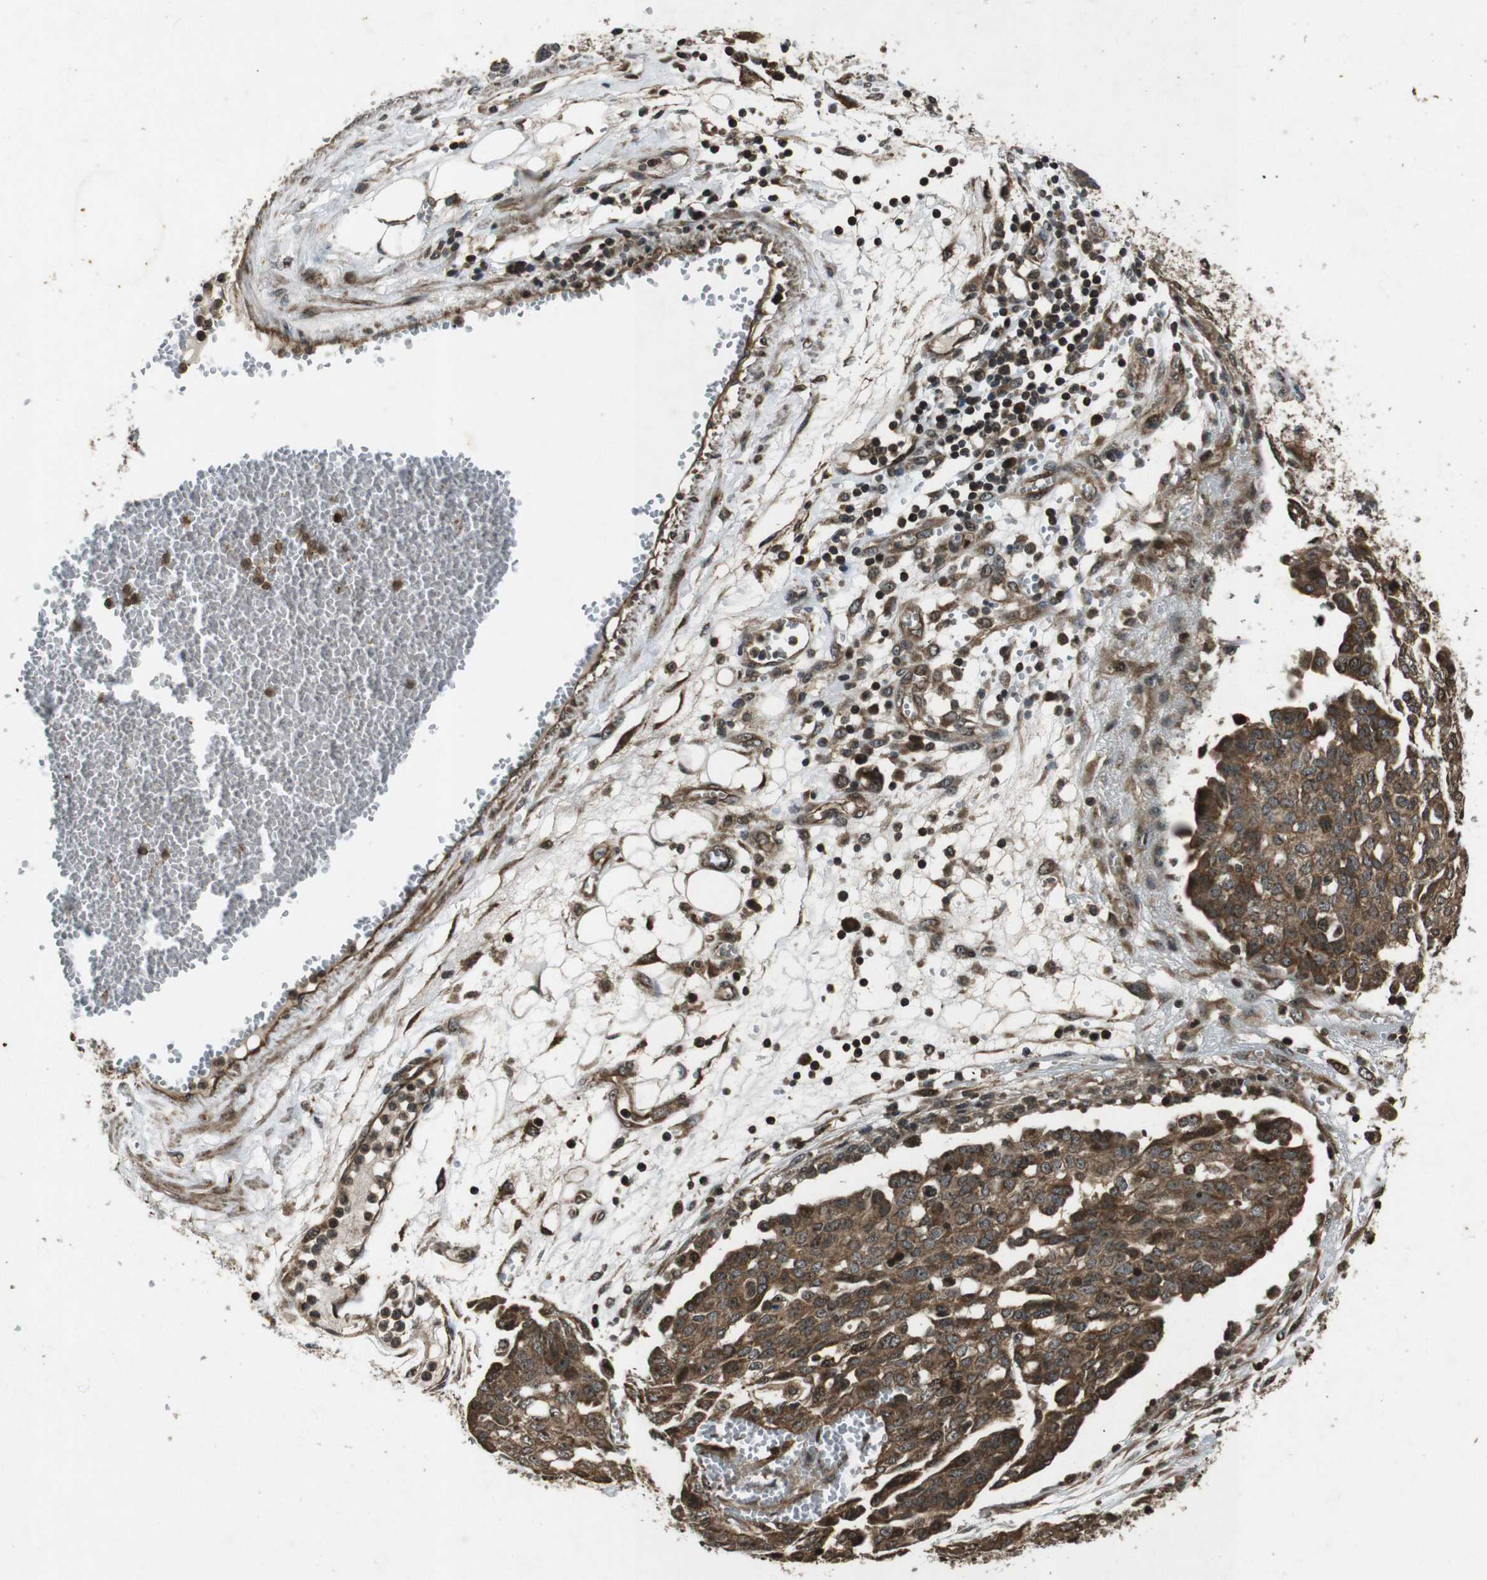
{"staining": {"intensity": "moderate", "quantity": ">75%", "location": "cytoplasmic/membranous,nuclear"}, "tissue": "ovarian cancer", "cell_type": "Tumor cells", "image_type": "cancer", "snomed": [{"axis": "morphology", "description": "Cystadenocarcinoma, serous, NOS"}, {"axis": "topography", "description": "Soft tissue"}, {"axis": "topography", "description": "Ovary"}], "caption": "Immunohistochemical staining of human ovarian serous cystadenocarcinoma demonstrates medium levels of moderate cytoplasmic/membranous and nuclear staining in approximately >75% of tumor cells.", "gene": "PLK2", "patient": {"sex": "female", "age": 57}}